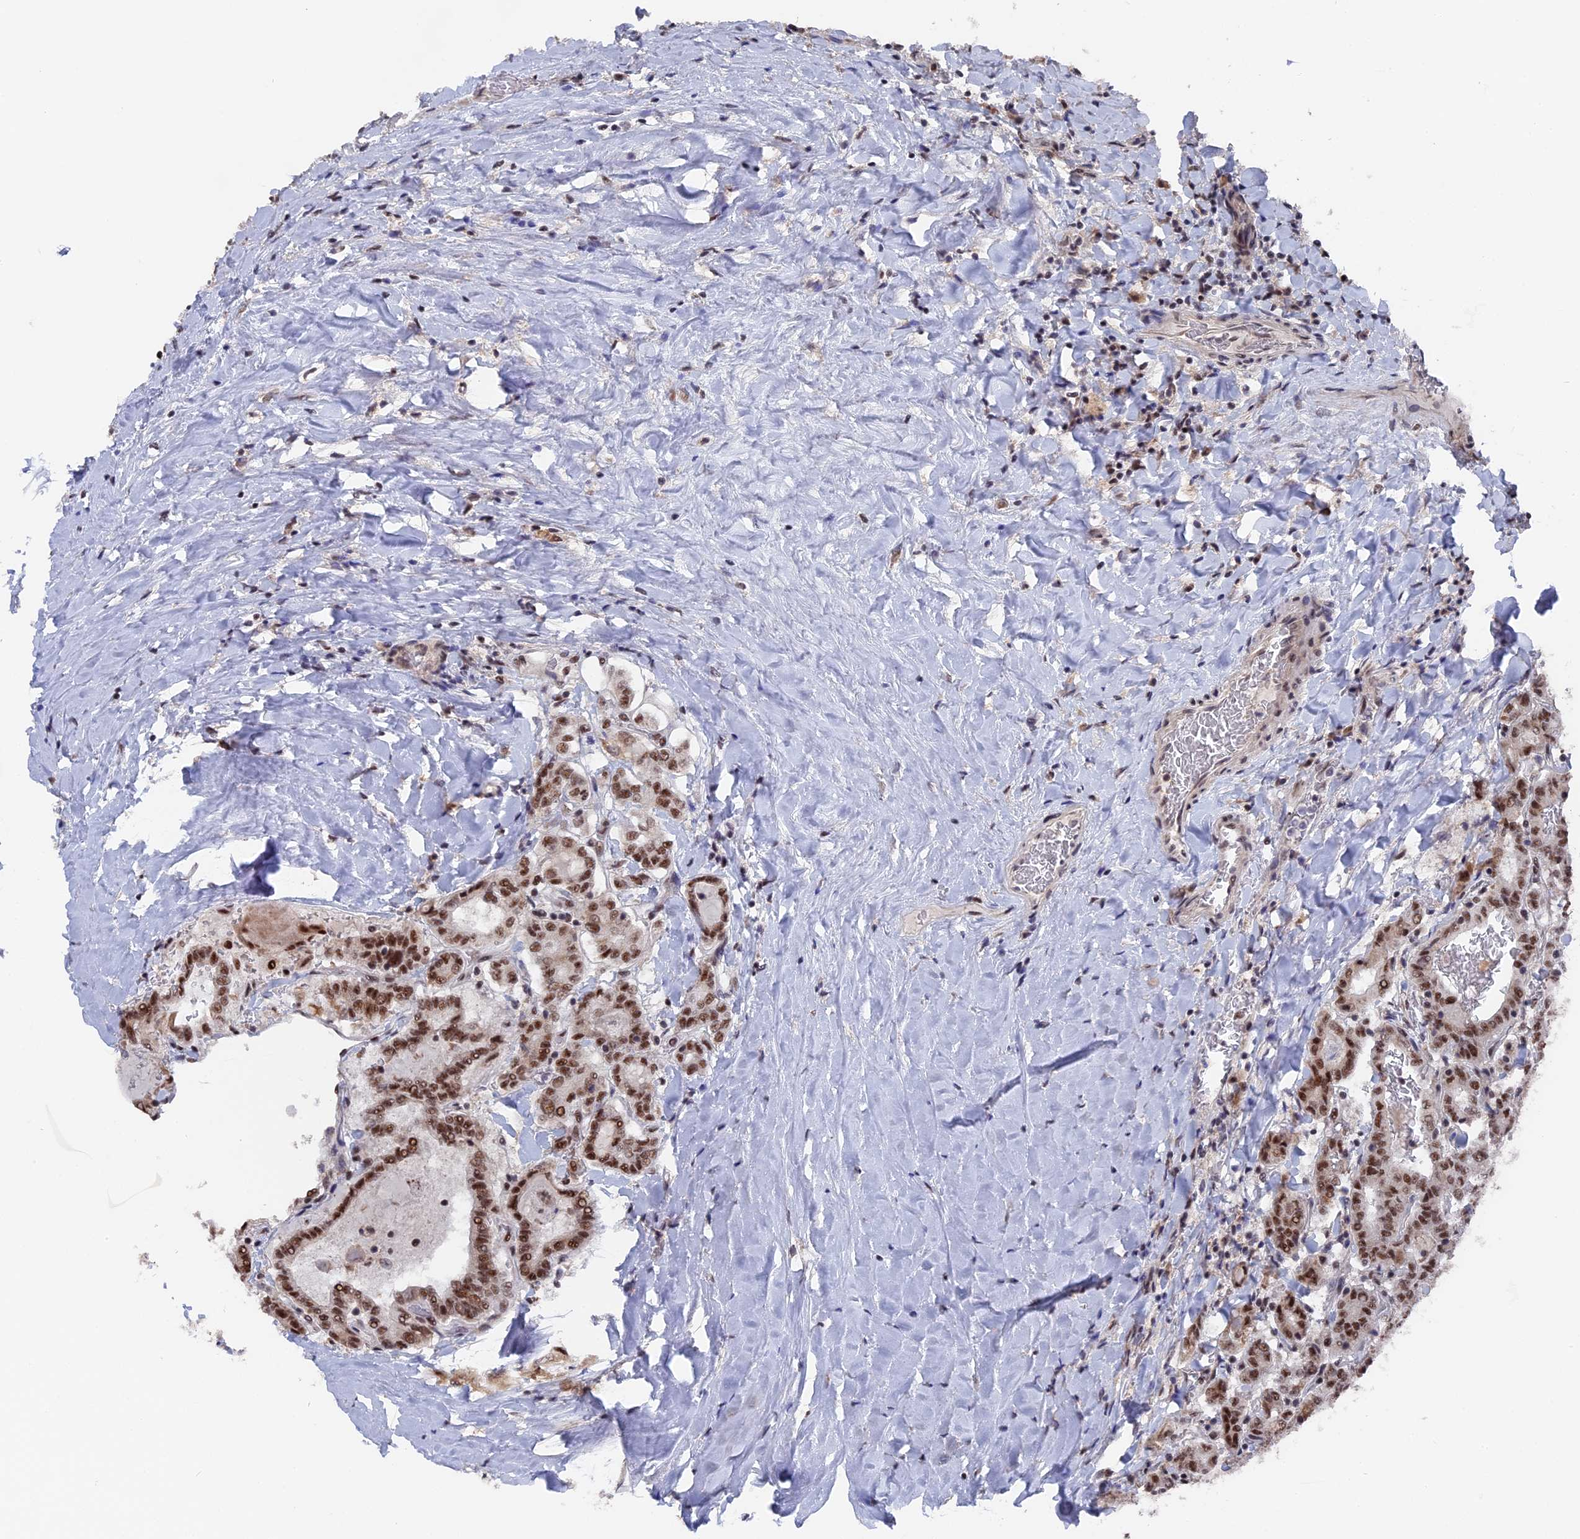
{"staining": {"intensity": "strong", "quantity": ">75%", "location": "nuclear"}, "tissue": "thyroid cancer", "cell_type": "Tumor cells", "image_type": "cancer", "snomed": [{"axis": "morphology", "description": "Papillary adenocarcinoma, NOS"}, {"axis": "topography", "description": "Thyroid gland"}], "caption": "Immunohistochemical staining of human papillary adenocarcinoma (thyroid) exhibits high levels of strong nuclear protein expression in approximately >75% of tumor cells.", "gene": "SF3A2", "patient": {"sex": "female", "age": 72}}